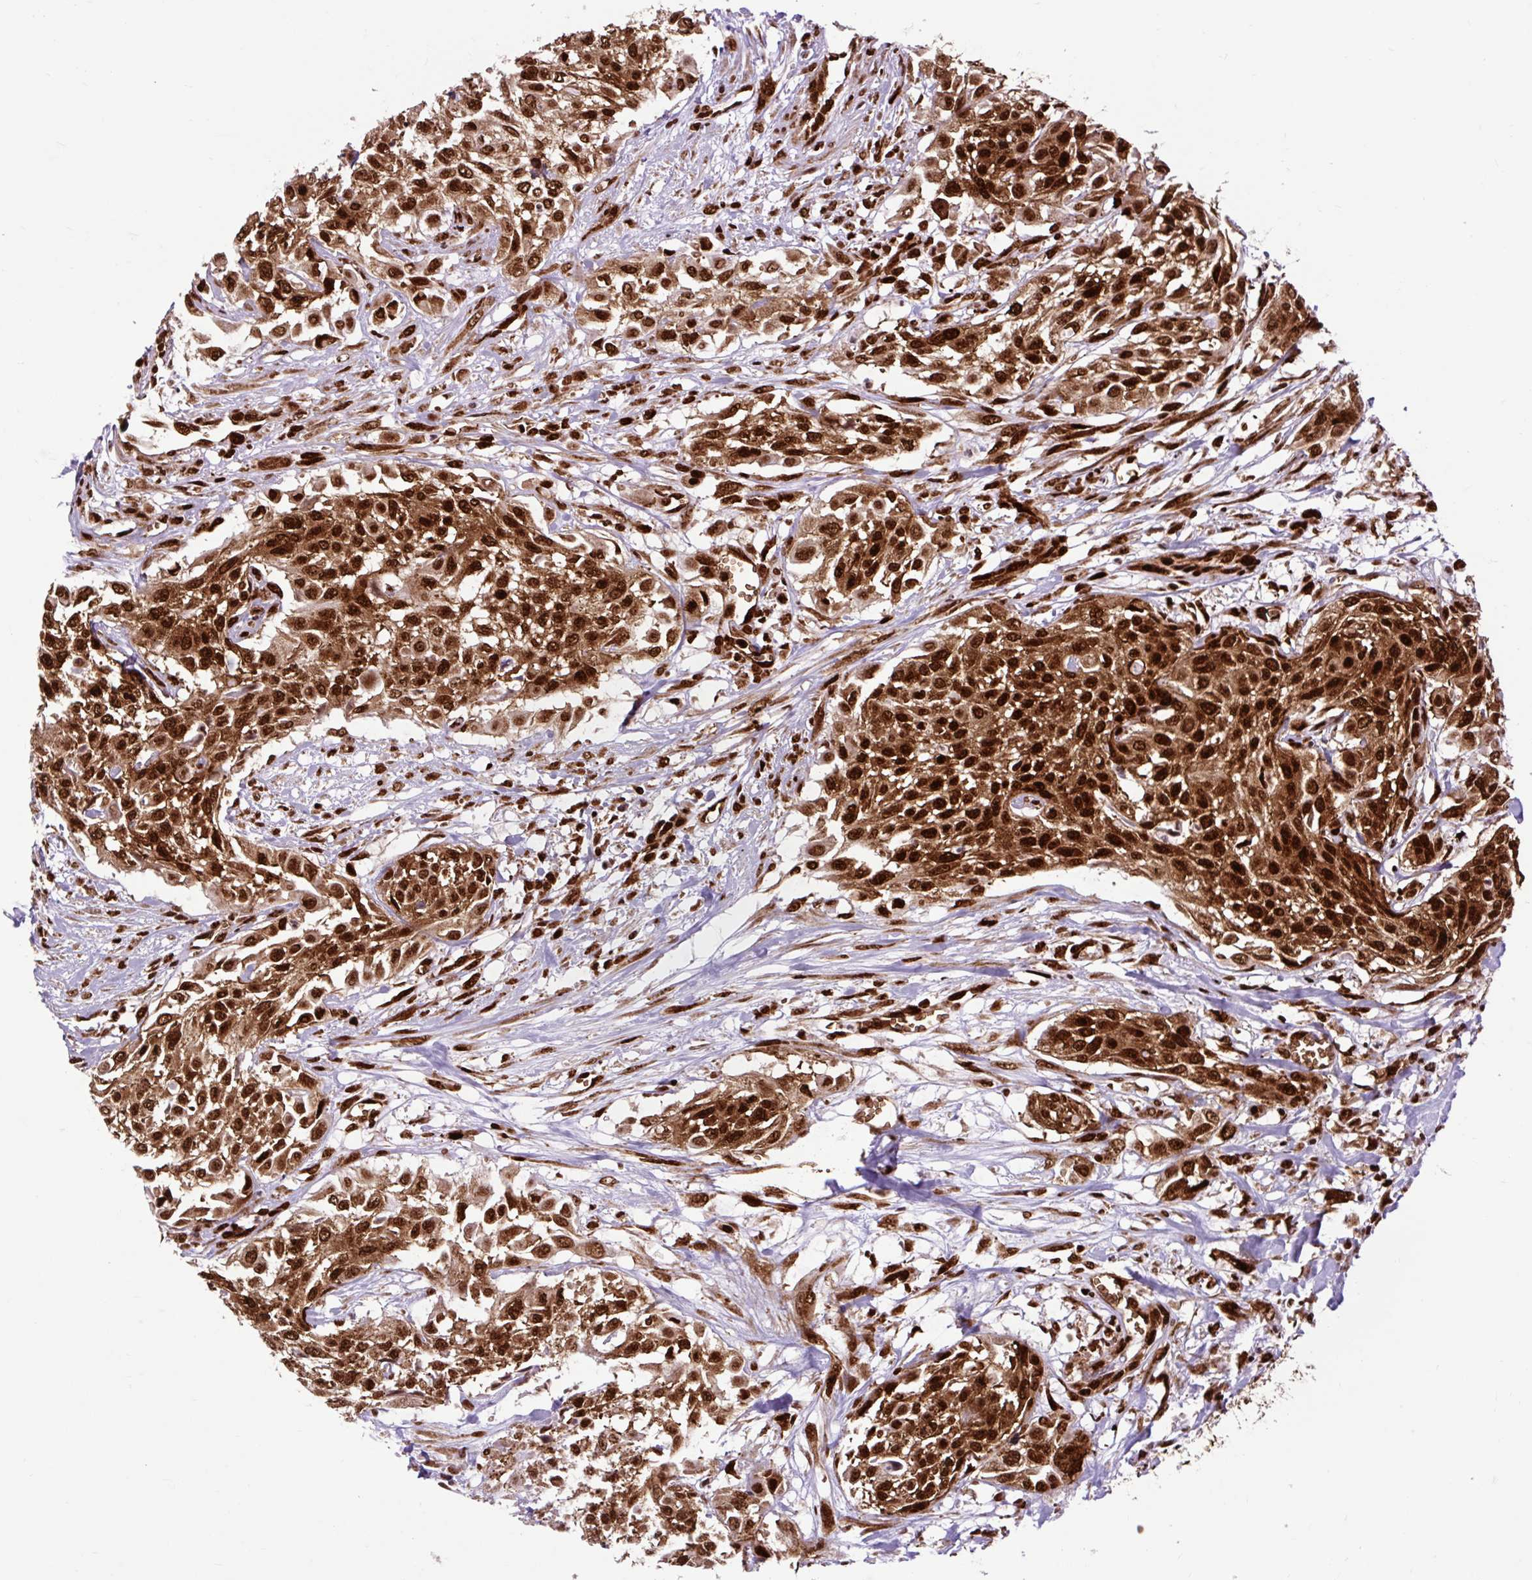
{"staining": {"intensity": "strong", "quantity": ">75%", "location": "cytoplasmic/membranous,nuclear"}, "tissue": "urothelial cancer", "cell_type": "Tumor cells", "image_type": "cancer", "snomed": [{"axis": "morphology", "description": "Urothelial carcinoma, High grade"}, {"axis": "topography", "description": "Urinary bladder"}], "caption": "About >75% of tumor cells in urothelial carcinoma (high-grade) exhibit strong cytoplasmic/membranous and nuclear protein staining as visualized by brown immunohistochemical staining.", "gene": "FUS", "patient": {"sex": "male", "age": 57}}